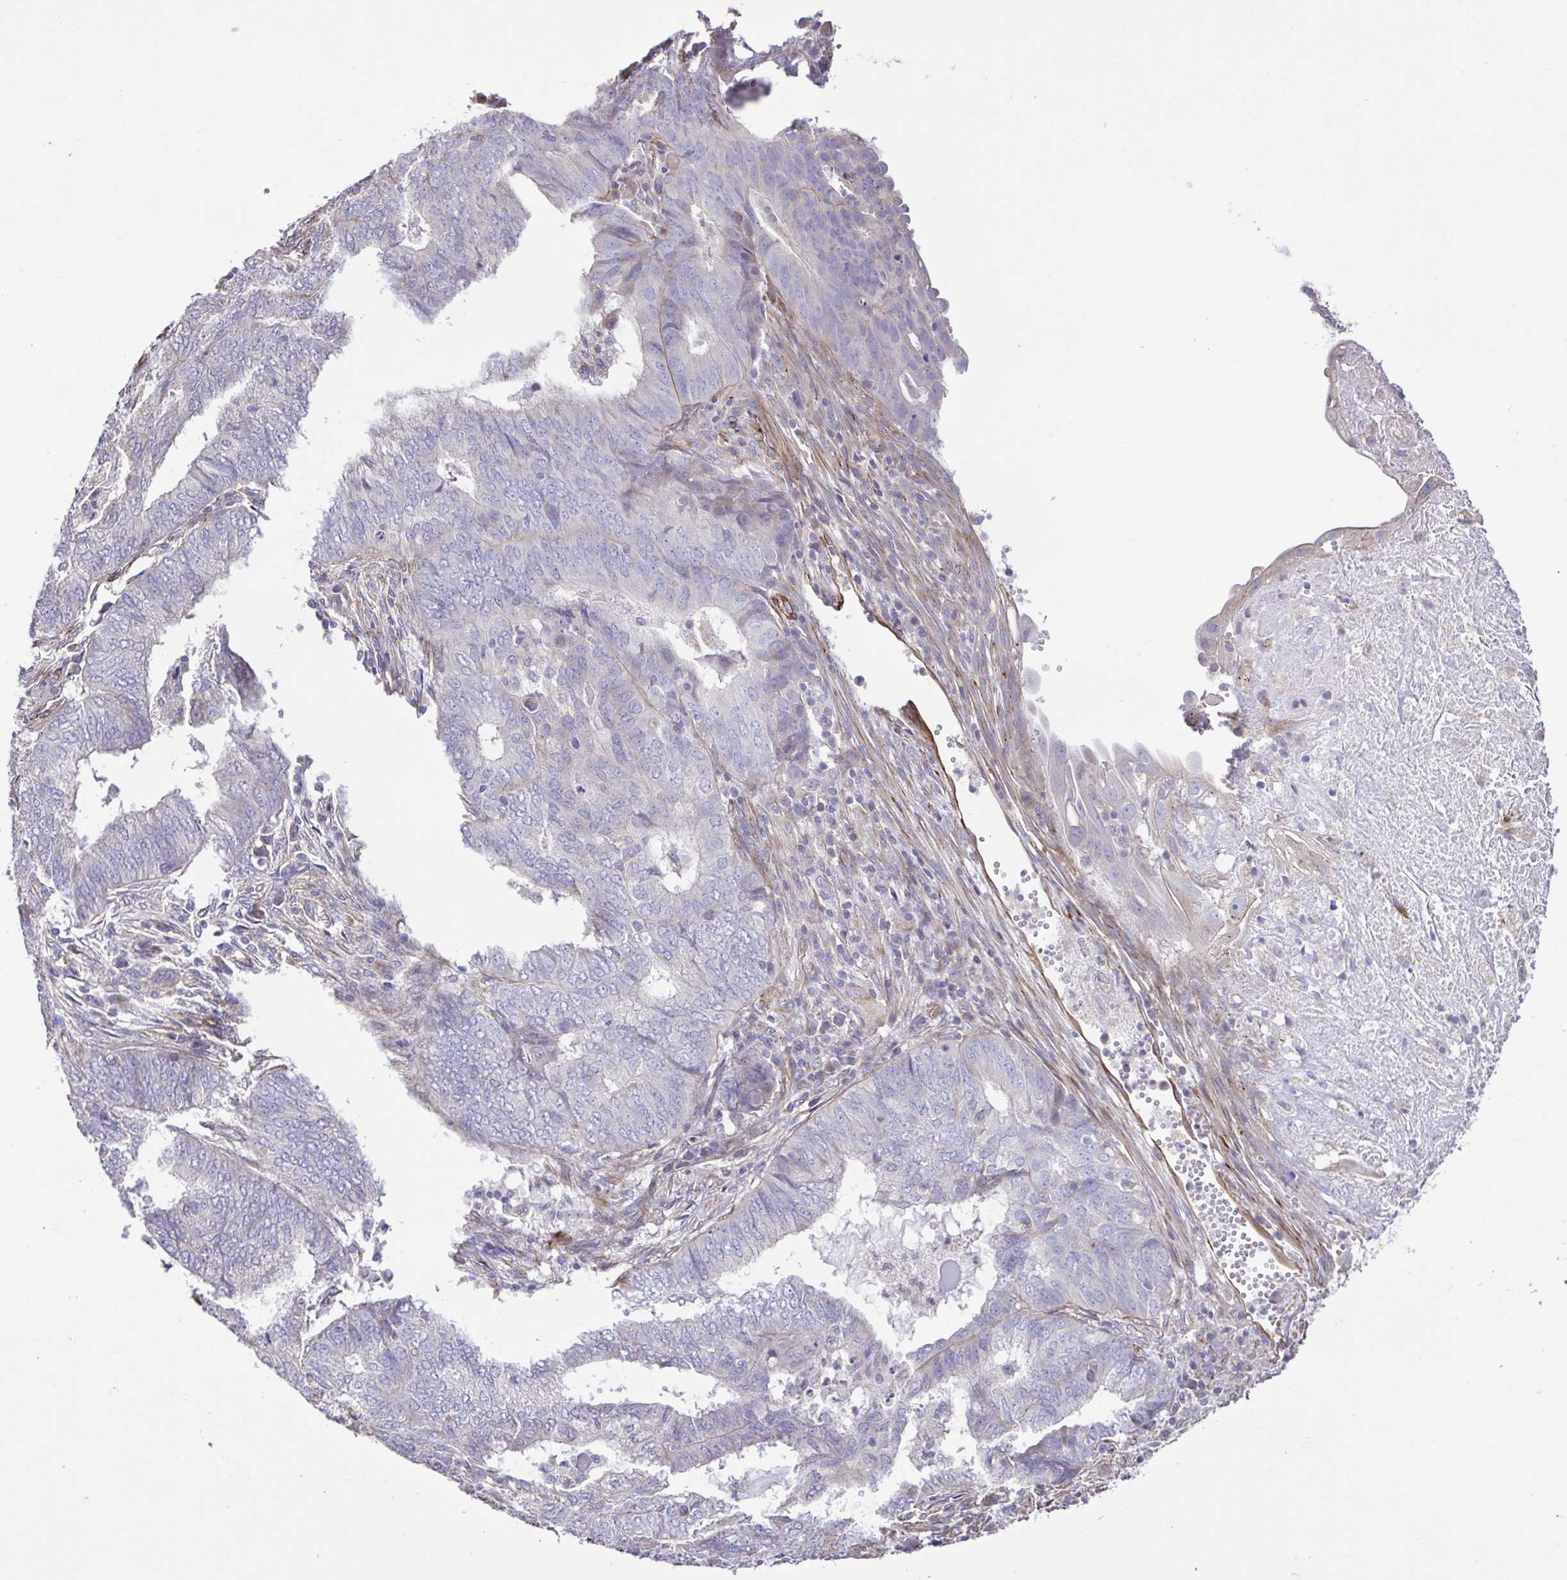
{"staining": {"intensity": "negative", "quantity": "none", "location": "none"}, "tissue": "endometrial cancer", "cell_type": "Tumor cells", "image_type": "cancer", "snomed": [{"axis": "morphology", "description": "Adenocarcinoma, NOS"}, {"axis": "topography", "description": "Endometrium"}], "caption": "IHC histopathology image of human endometrial cancer stained for a protein (brown), which reveals no expression in tumor cells.", "gene": "FLT1", "patient": {"sex": "female", "age": 62}}